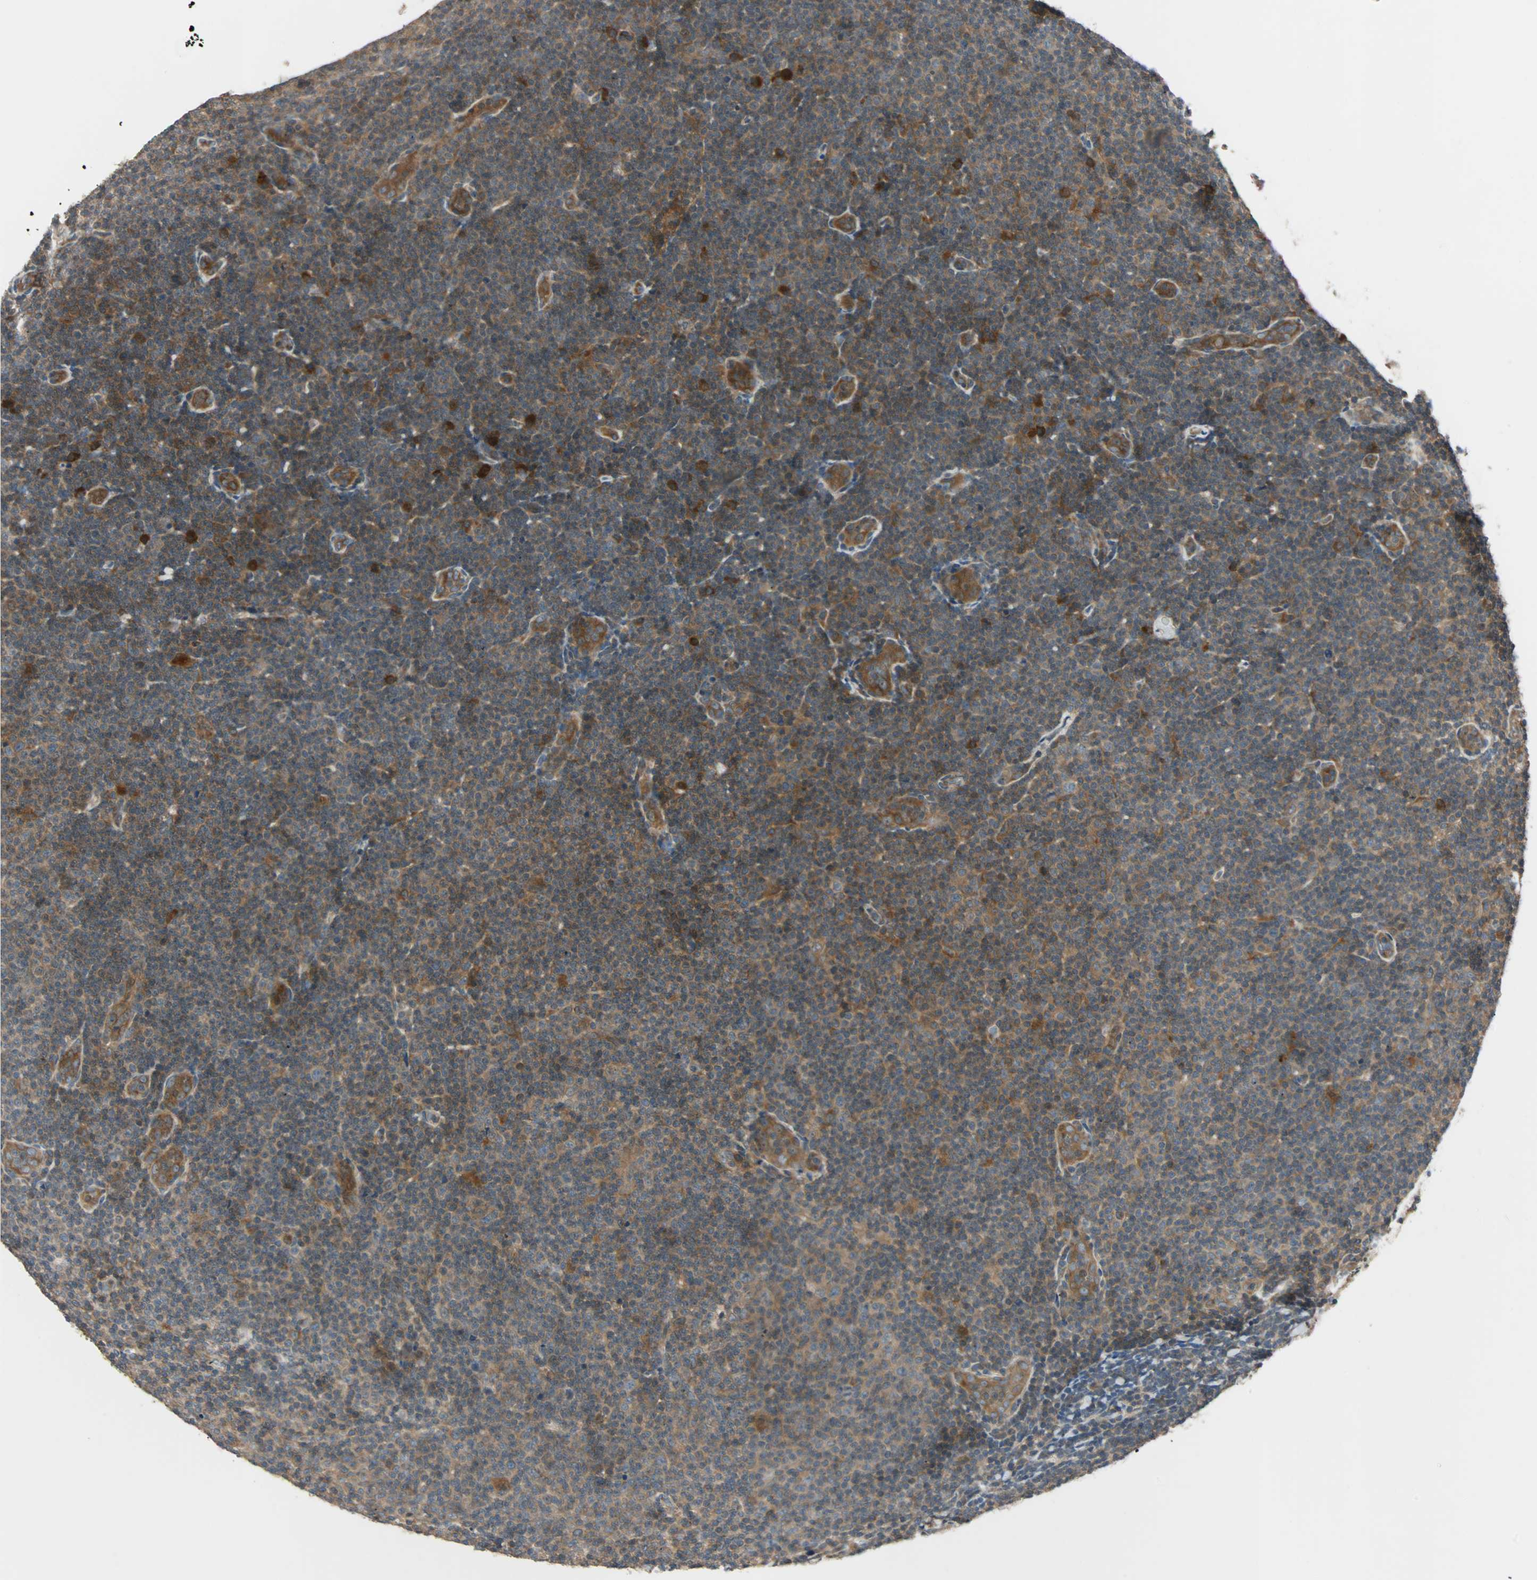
{"staining": {"intensity": "moderate", "quantity": "25%-75%", "location": "cytoplasmic/membranous"}, "tissue": "lymphoma", "cell_type": "Tumor cells", "image_type": "cancer", "snomed": [{"axis": "morphology", "description": "Malignant lymphoma, non-Hodgkin's type, Low grade"}, {"axis": "topography", "description": "Lymph node"}], "caption": "A brown stain highlights moderate cytoplasmic/membranous positivity of a protein in human lymphoma tumor cells.", "gene": "ARF1", "patient": {"sex": "male", "age": 83}}